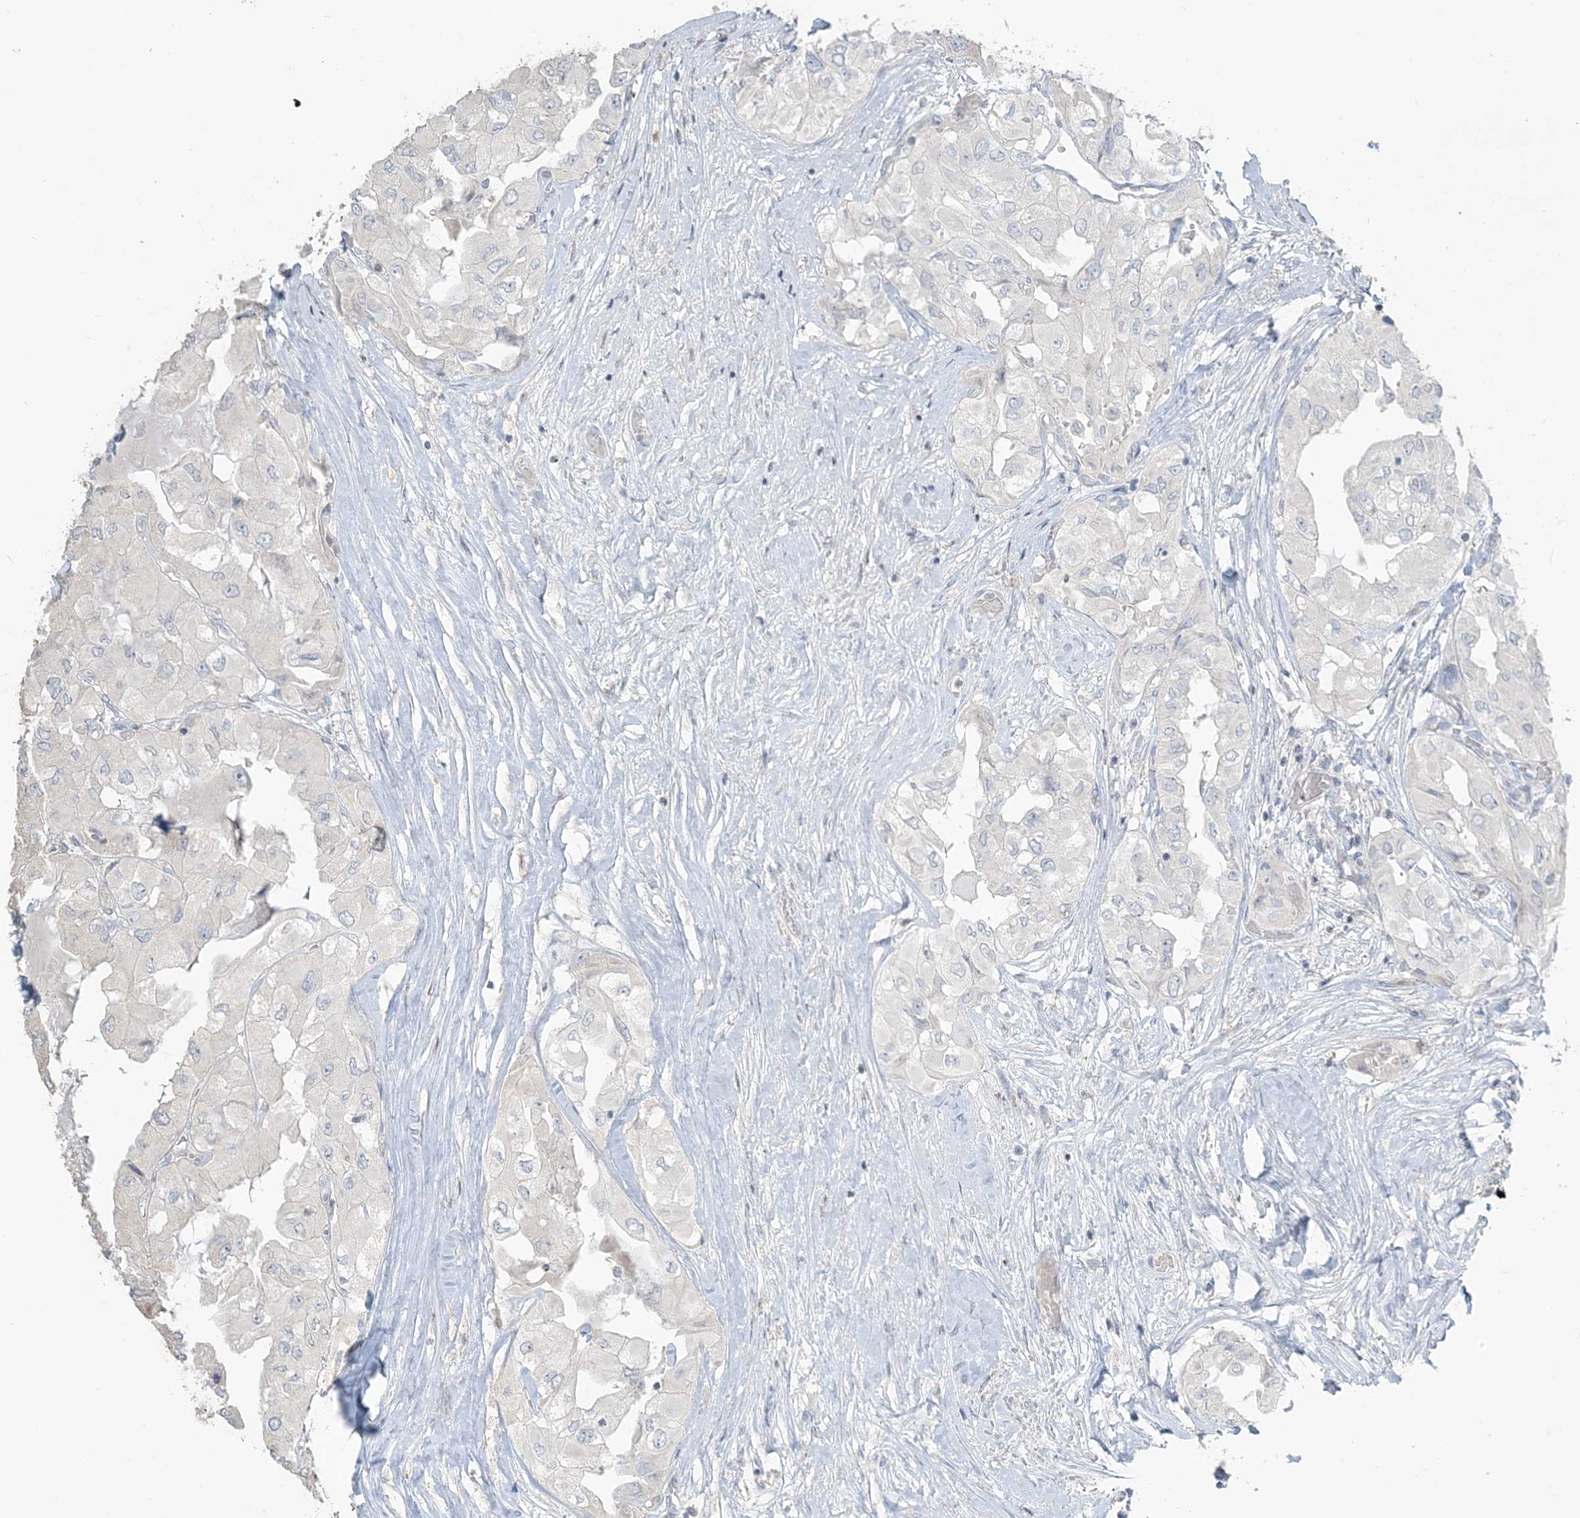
{"staining": {"intensity": "negative", "quantity": "none", "location": "none"}, "tissue": "thyroid cancer", "cell_type": "Tumor cells", "image_type": "cancer", "snomed": [{"axis": "morphology", "description": "Papillary adenocarcinoma, NOS"}, {"axis": "topography", "description": "Thyroid gland"}], "caption": "A photomicrograph of human thyroid cancer is negative for staining in tumor cells. Brightfield microscopy of immunohistochemistry (IHC) stained with DAB (3,3'-diaminobenzidine) (brown) and hematoxylin (blue), captured at high magnification.", "gene": "NPHS2", "patient": {"sex": "female", "age": 59}}